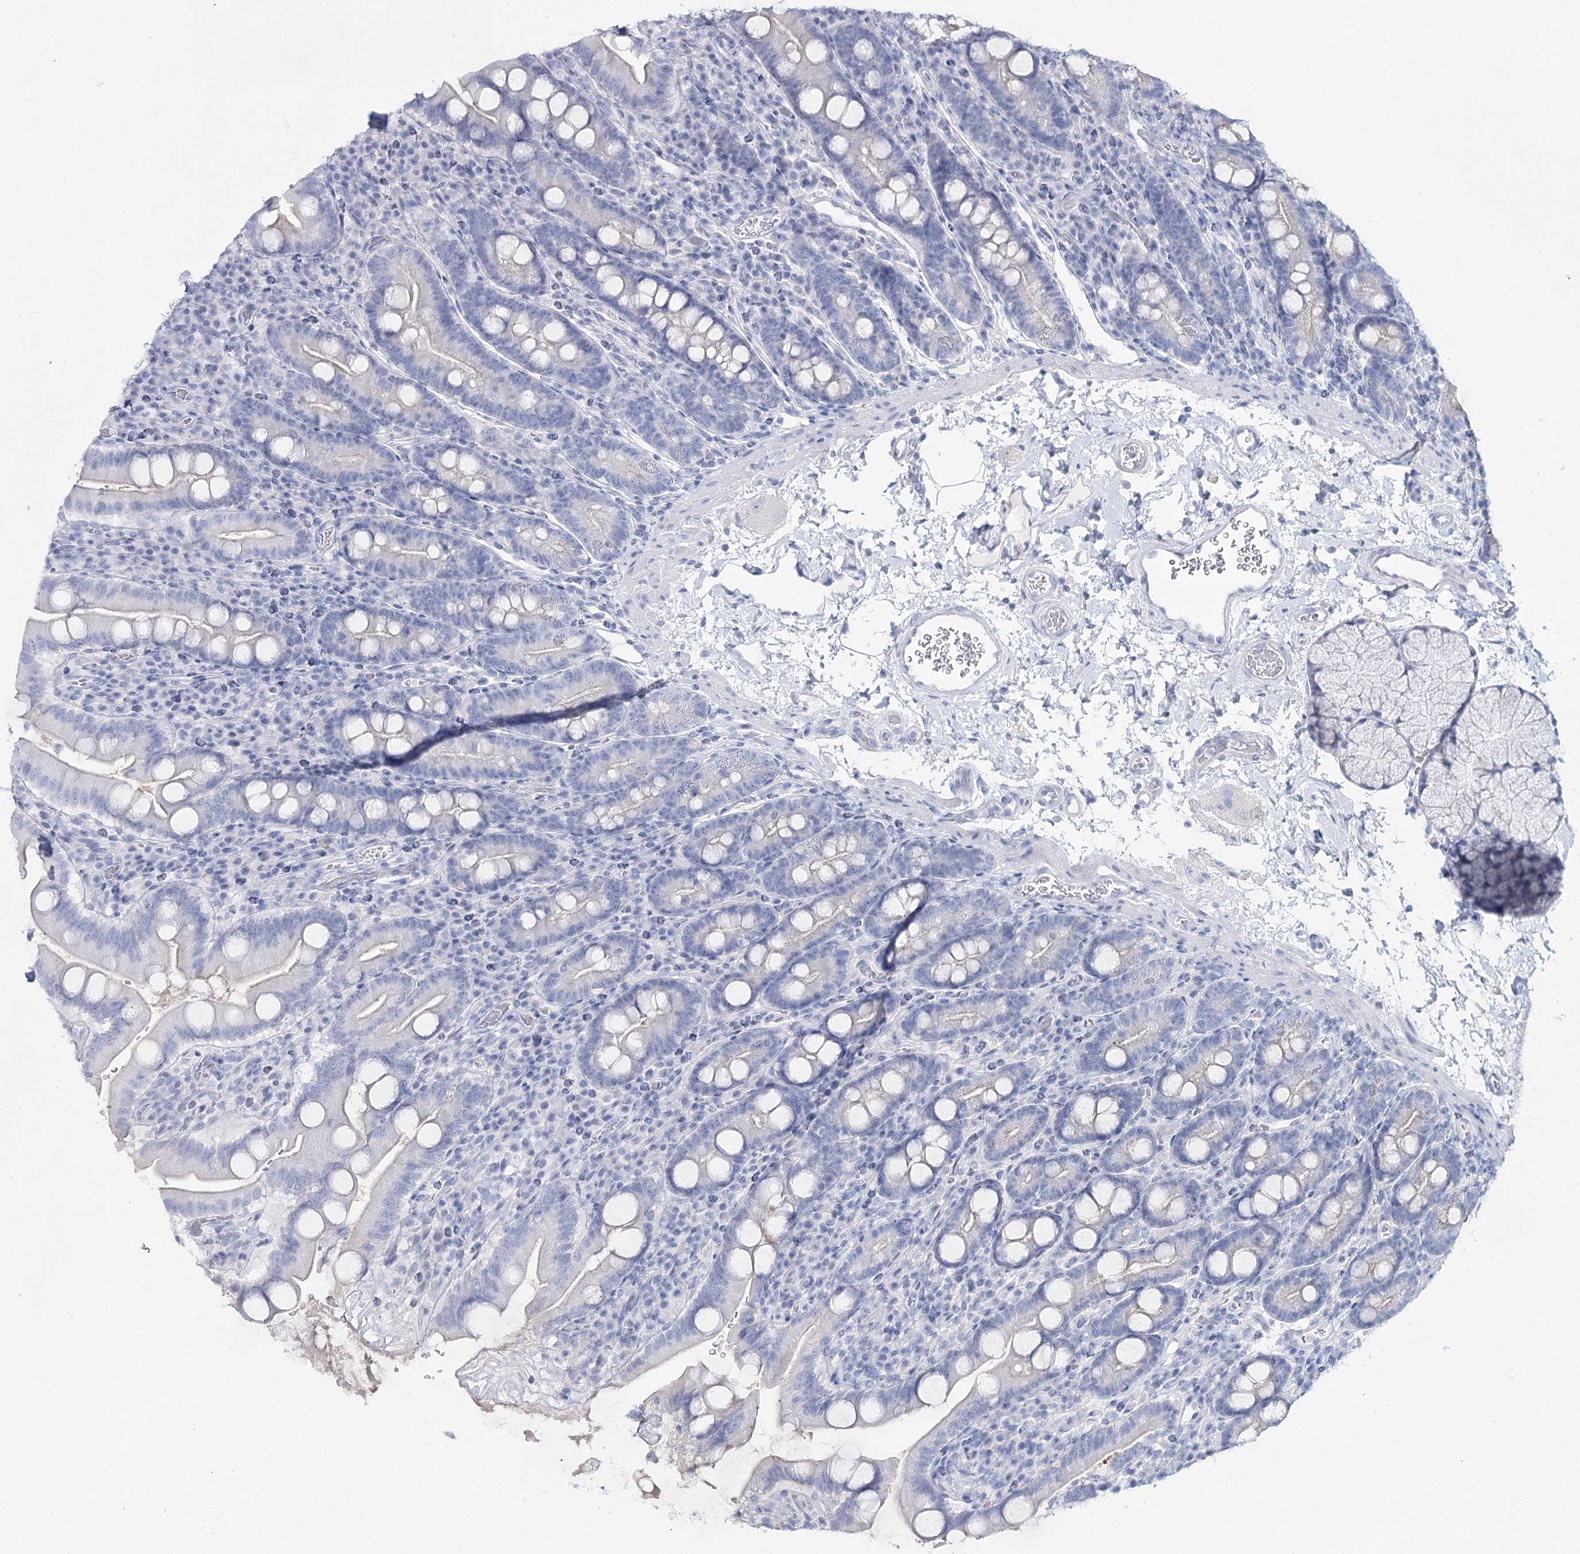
{"staining": {"intensity": "negative", "quantity": "none", "location": "none"}, "tissue": "duodenum", "cell_type": "Glandular cells", "image_type": "normal", "snomed": [{"axis": "morphology", "description": "Normal tissue, NOS"}, {"axis": "topography", "description": "Duodenum"}], "caption": "Normal duodenum was stained to show a protein in brown. There is no significant positivity in glandular cells. Brightfield microscopy of IHC stained with DAB (brown) and hematoxylin (blue), captured at high magnification.", "gene": "SLC17A2", "patient": {"sex": "male", "age": 35}}